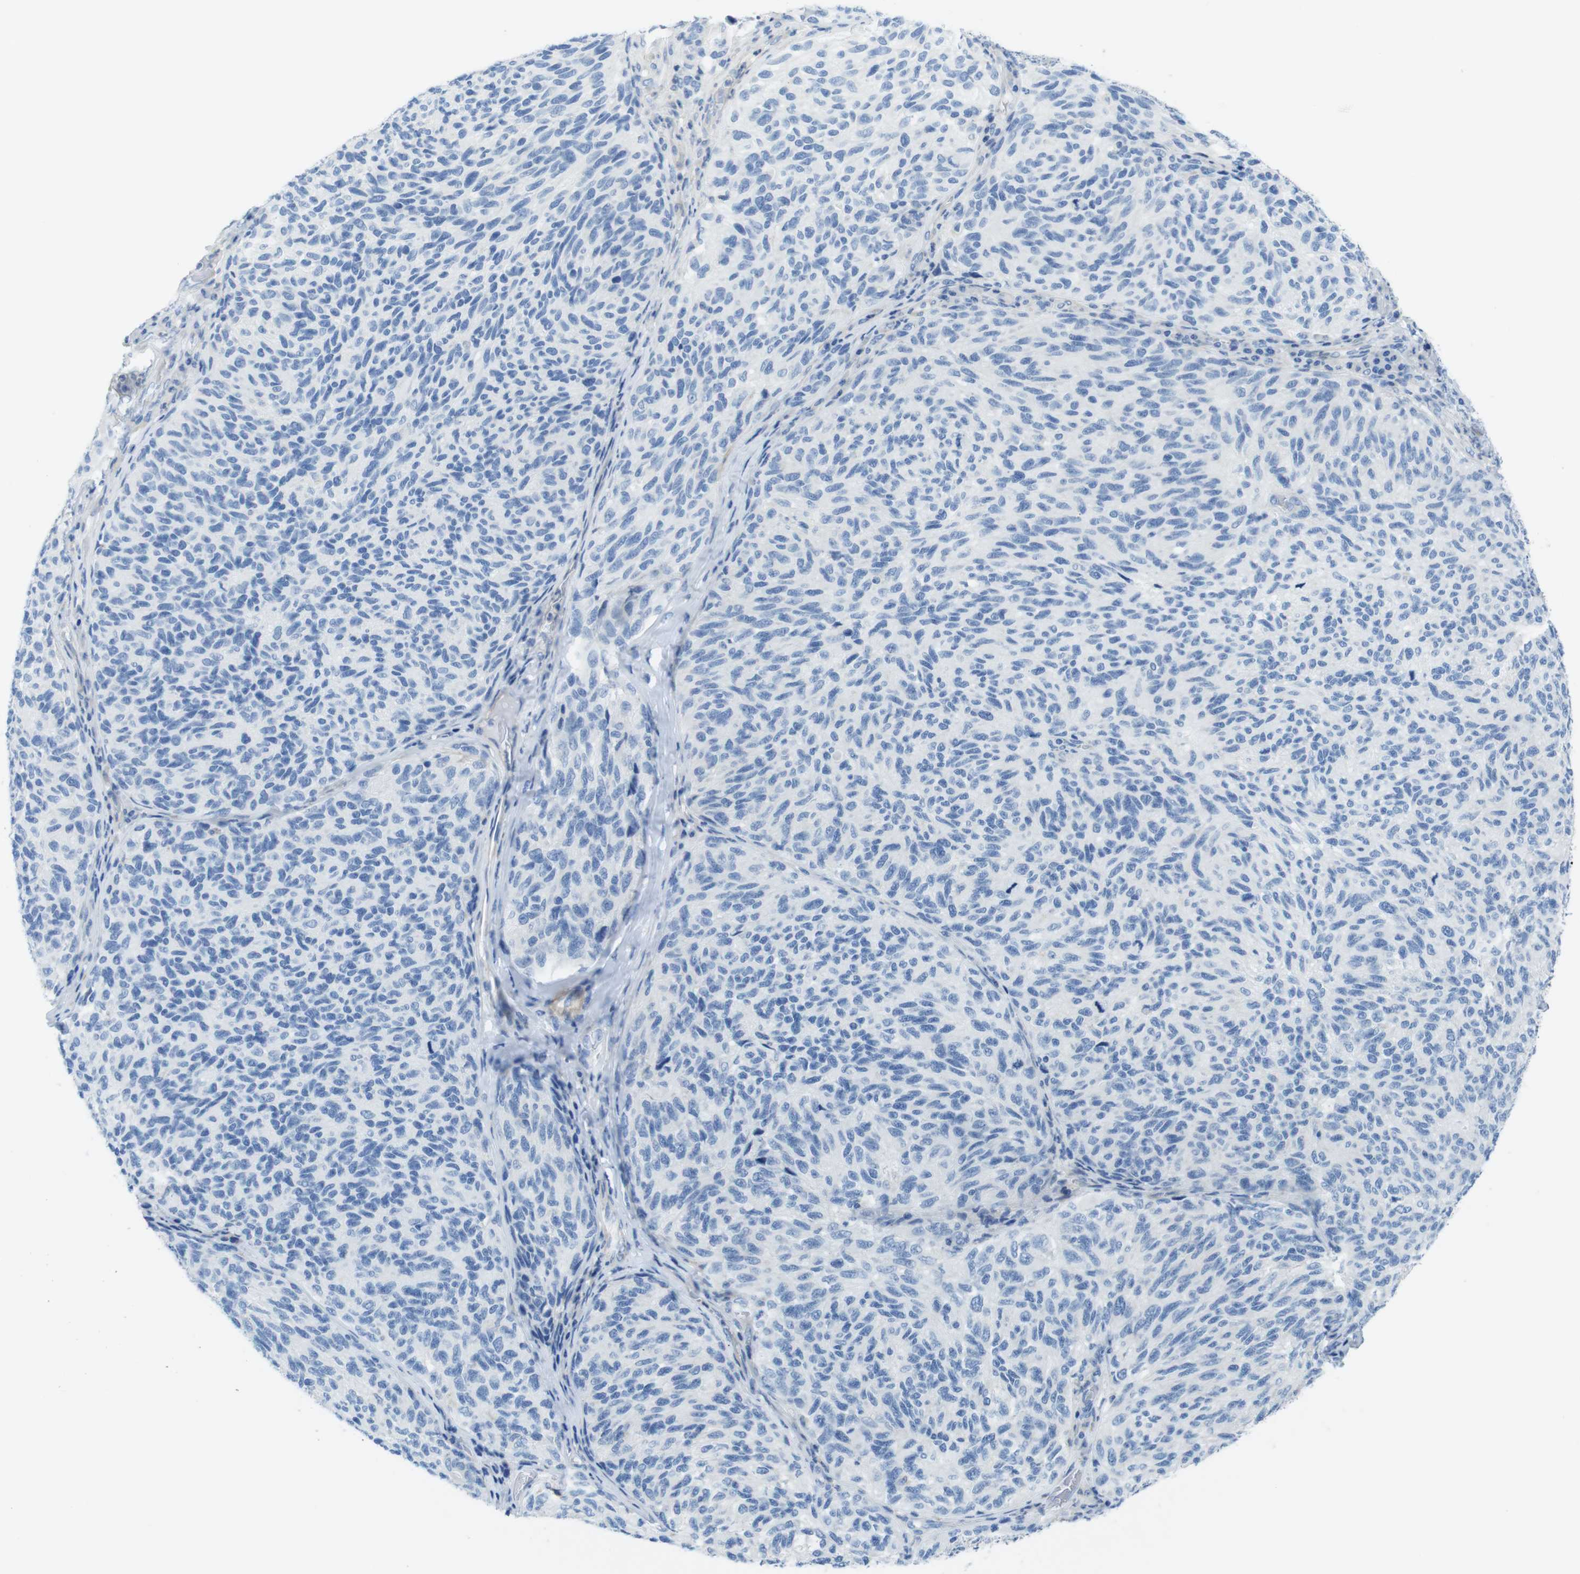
{"staining": {"intensity": "negative", "quantity": "none", "location": "none"}, "tissue": "melanoma", "cell_type": "Tumor cells", "image_type": "cancer", "snomed": [{"axis": "morphology", "description": "Malignant melanoma, NOS"}, {"axis": "topography", "description": "Skin"}], "caption": "This is an immunohistochemistry (IHC) image of malignant melanoma. There is no expression in tumor cells.", "gene": "ASIC5", "patient": {"sex": "female", "age": 73}}